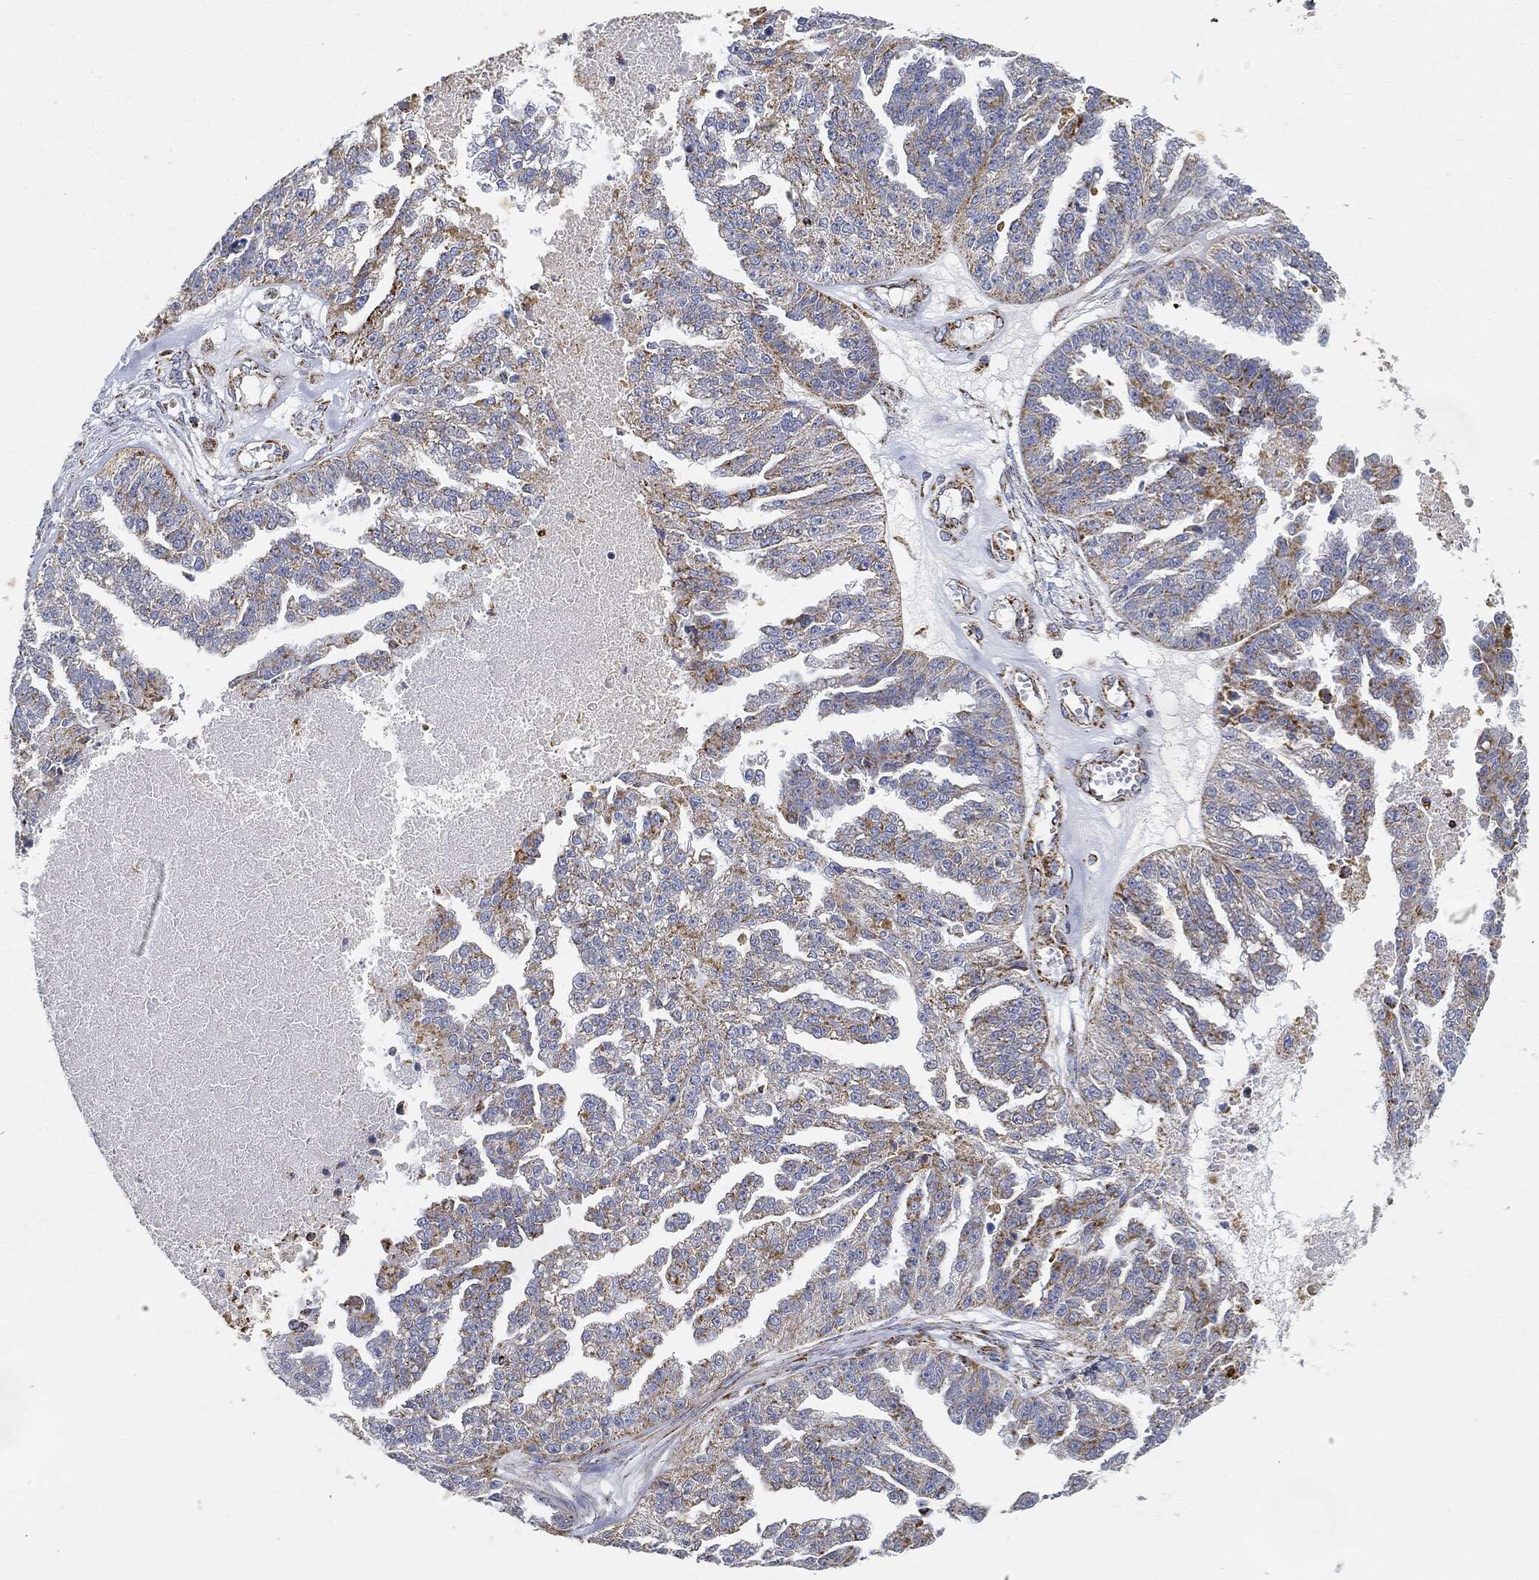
{"staining": {"intensity": "moderate", "quantity": "<25%", "location": "cytoplasmic/membranous"}, "tissue": "ovarian cancer", "cell_type": "Tumor cells", "image_type": "cancer", "snomed": [{"axis": "morphology", "description": "Cystadenocarcinoma, serous, NOS"}, {"axis": "topography", "description": "Ovary"}], "caption": "An IHC image of neoplastic tissue is shown. Protein staining in brown shows moderate cytoplasmic/membranous positivity in ovarian cancer within tumor cells.", "gene": "CAPN15", "patient": {"sex": "female", "age": 58}}